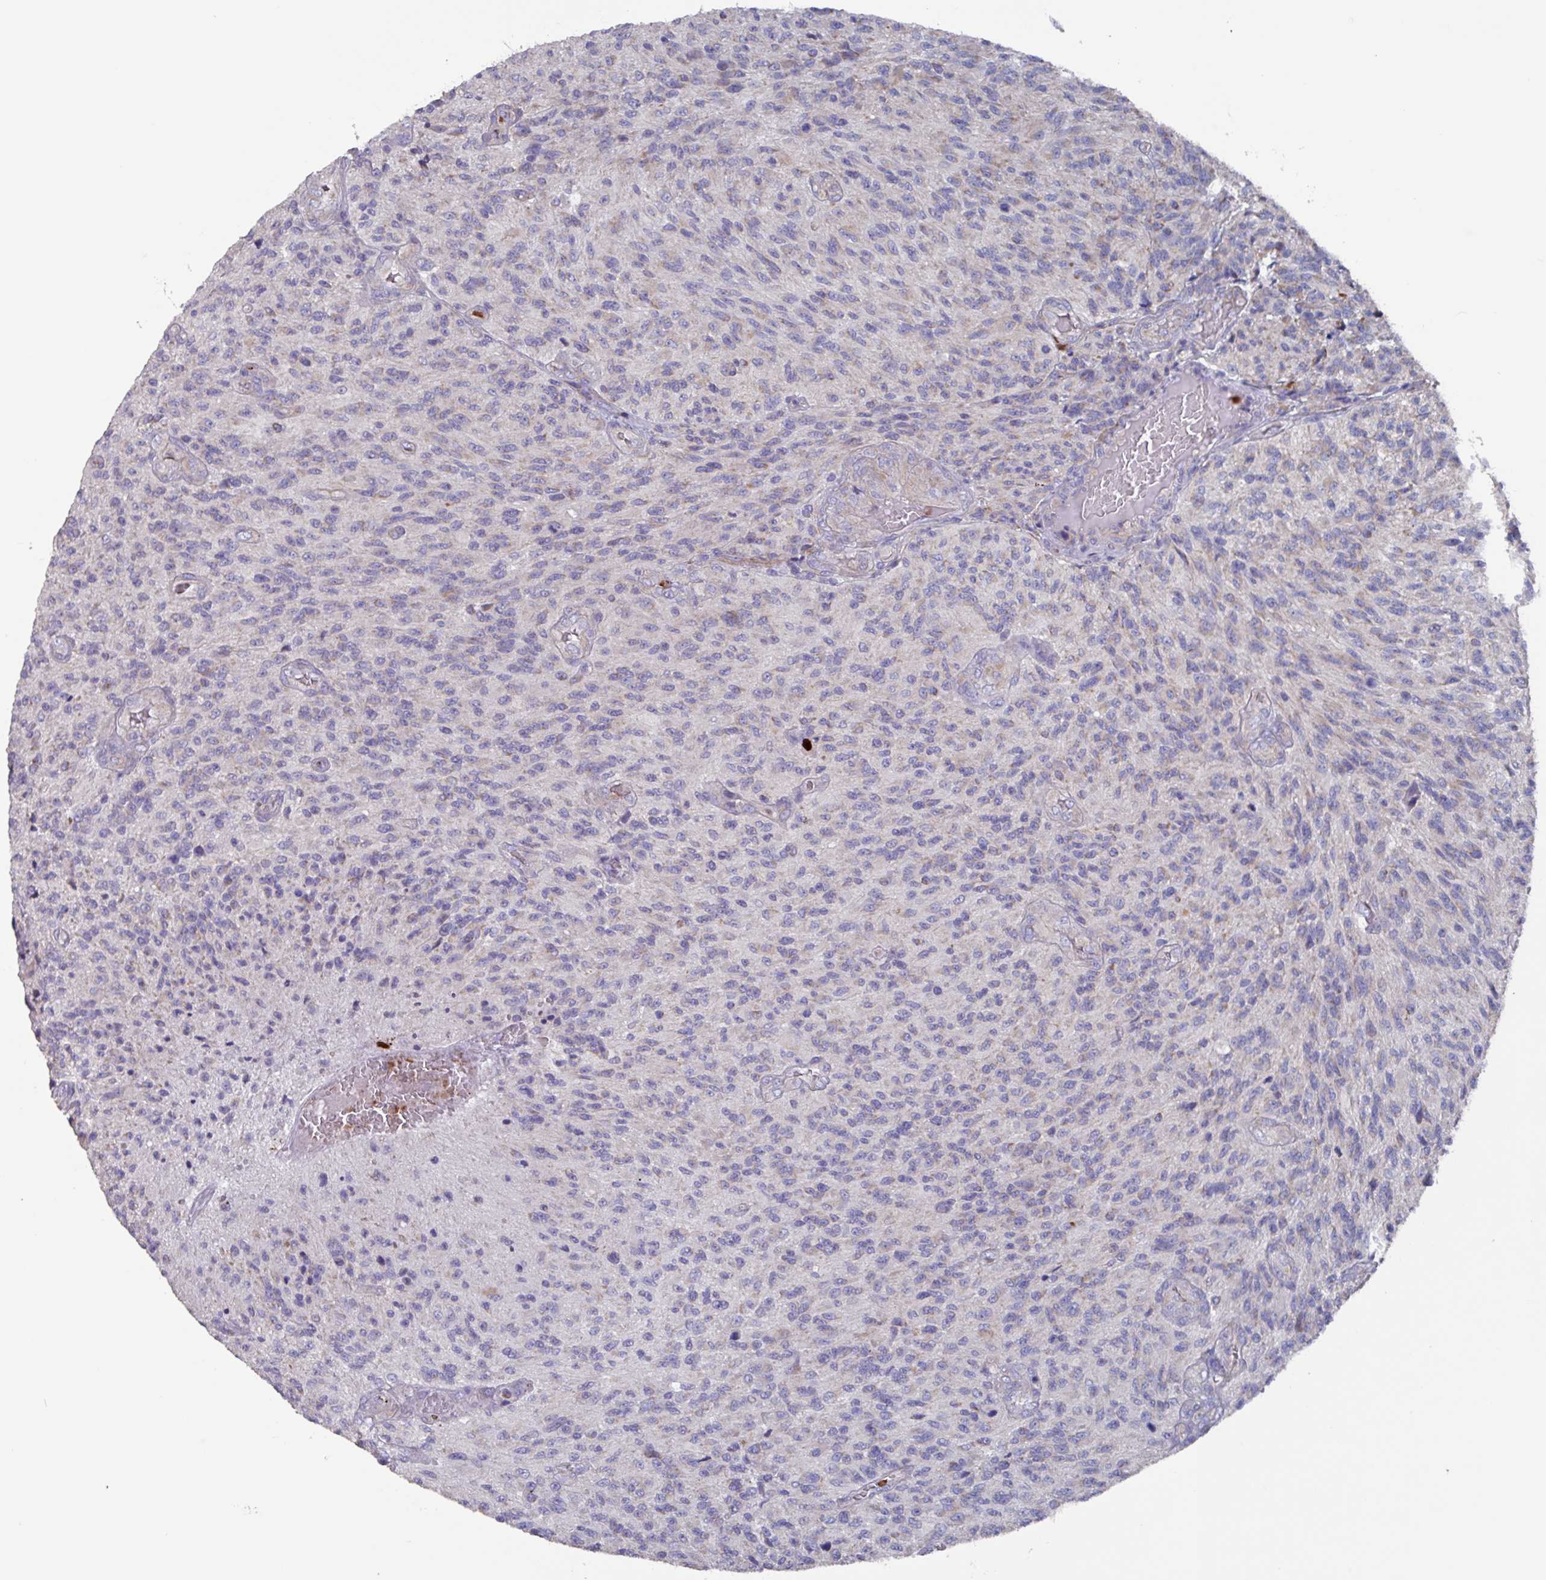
{"staining": {"intensity": "weak", "quantity": "<25%", "location": "cytoplasmic/membranous"}, "tissue": "glioma", "cell_type": "Tumor cells", "image_type": "cancer", "snomed": [{"axis": "morphology", "description": "Normal tissue, NOS"}, {"axis": "morphology", "description": "Glioma, malignant, High grade"}, {"axis": "topography", "description": "Cerebral cortex"}], "caption": "A histopathology image of glioma stained for a protein reveals no brown staining in tumor cells. (IHC, brightfield microscopy, high magnification).", "gene": "UQCC2", "patient": {"sex": "male", "age": 56}}